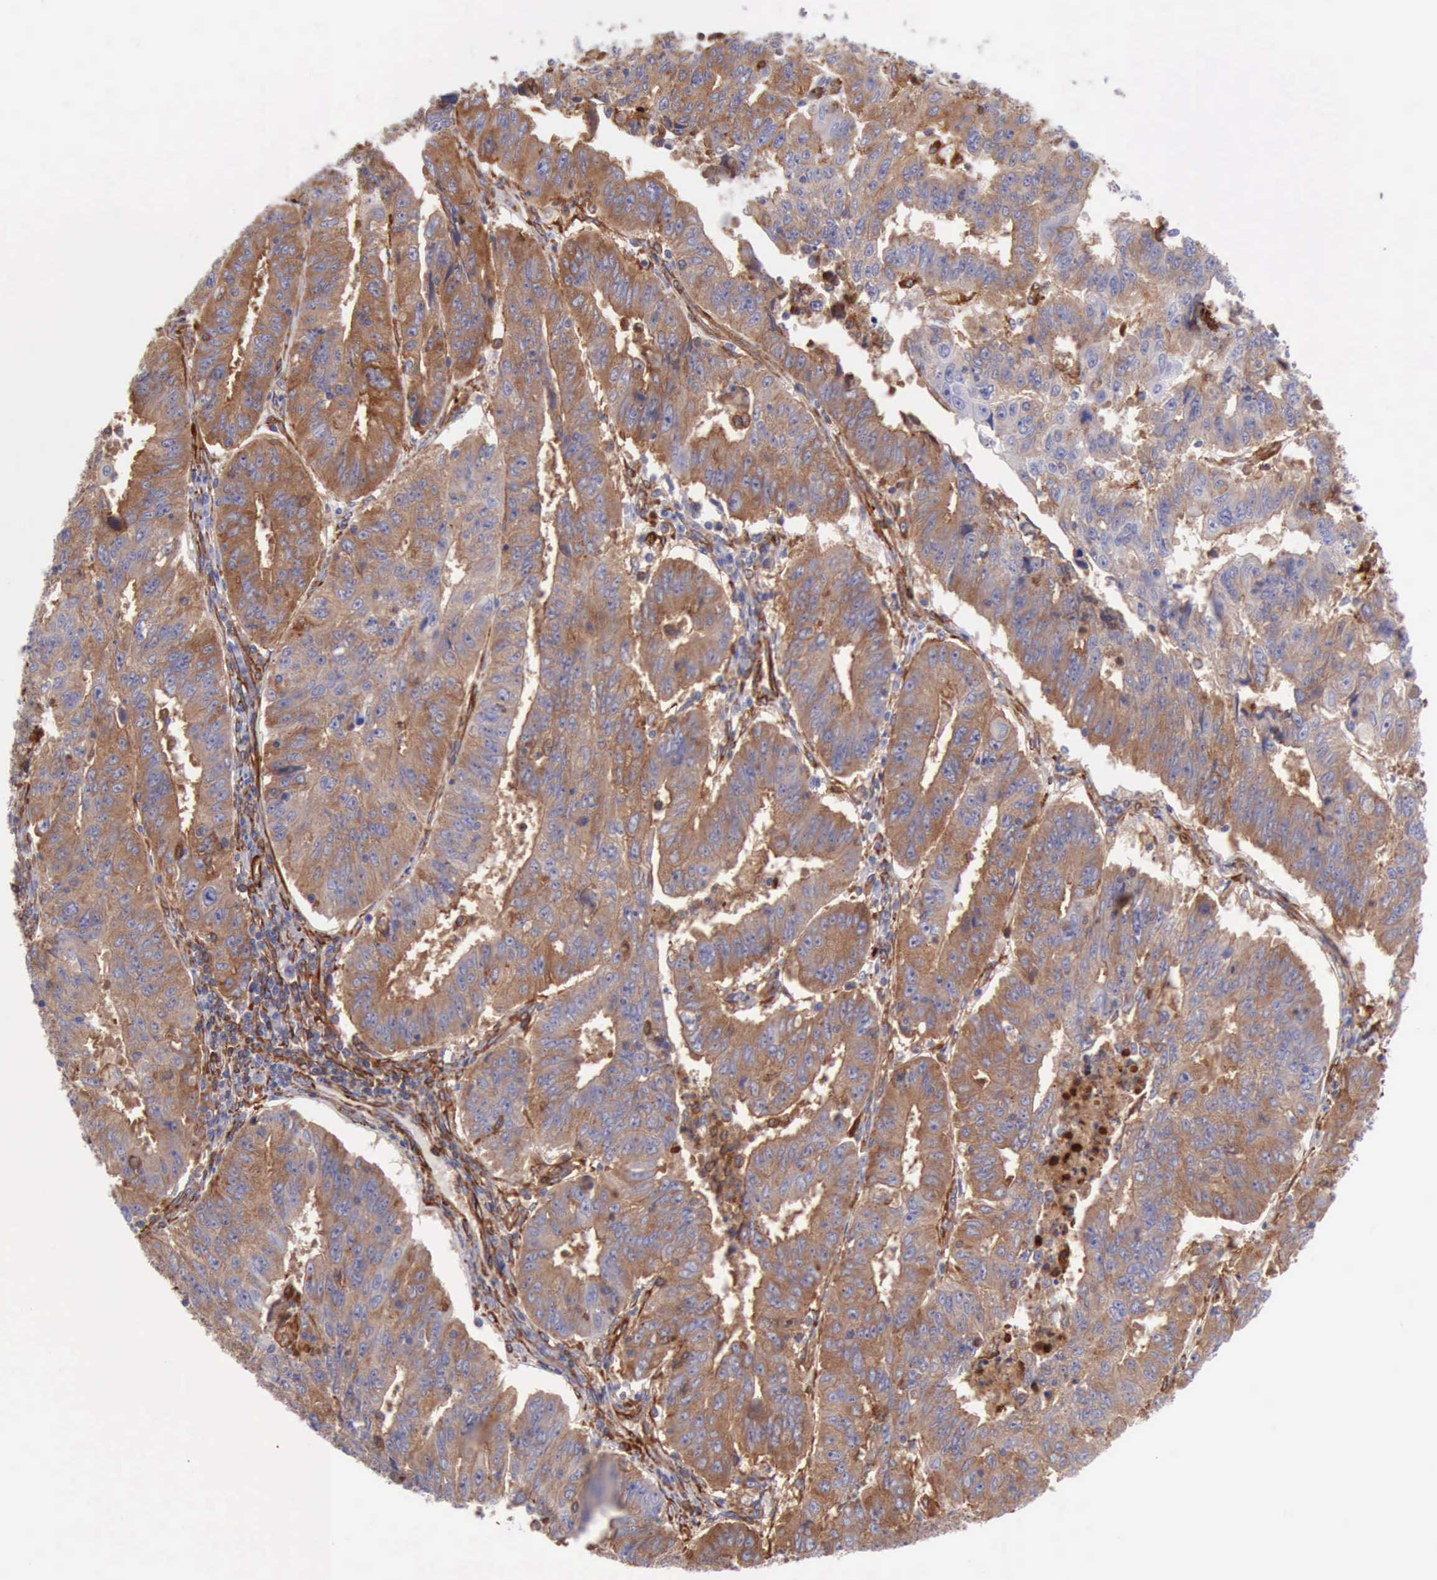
{"staining": {"intensity": "moderate", "quantity": ">75%", "location": "cytoplasmic/membranous"}, "tissue": "endometrial cancer", "cell_type": "Tumor cells", "image_type": "cancer", "snomed": [{"axis": "morphology", "description": "Adenocarcinoma, NOS"}, {"axis": "topography", "description": "Endometrium"}], "caption": "Protein staining of endometrial cancer tissue demonstrates moderate cytoplasmic/membranous expression in approximately >75% of tumor cells. (Brightfield microscopy of DAB IHC at high magnification).", "gene": "FLNA", "patient": {"sex": "female", "age": 42}}